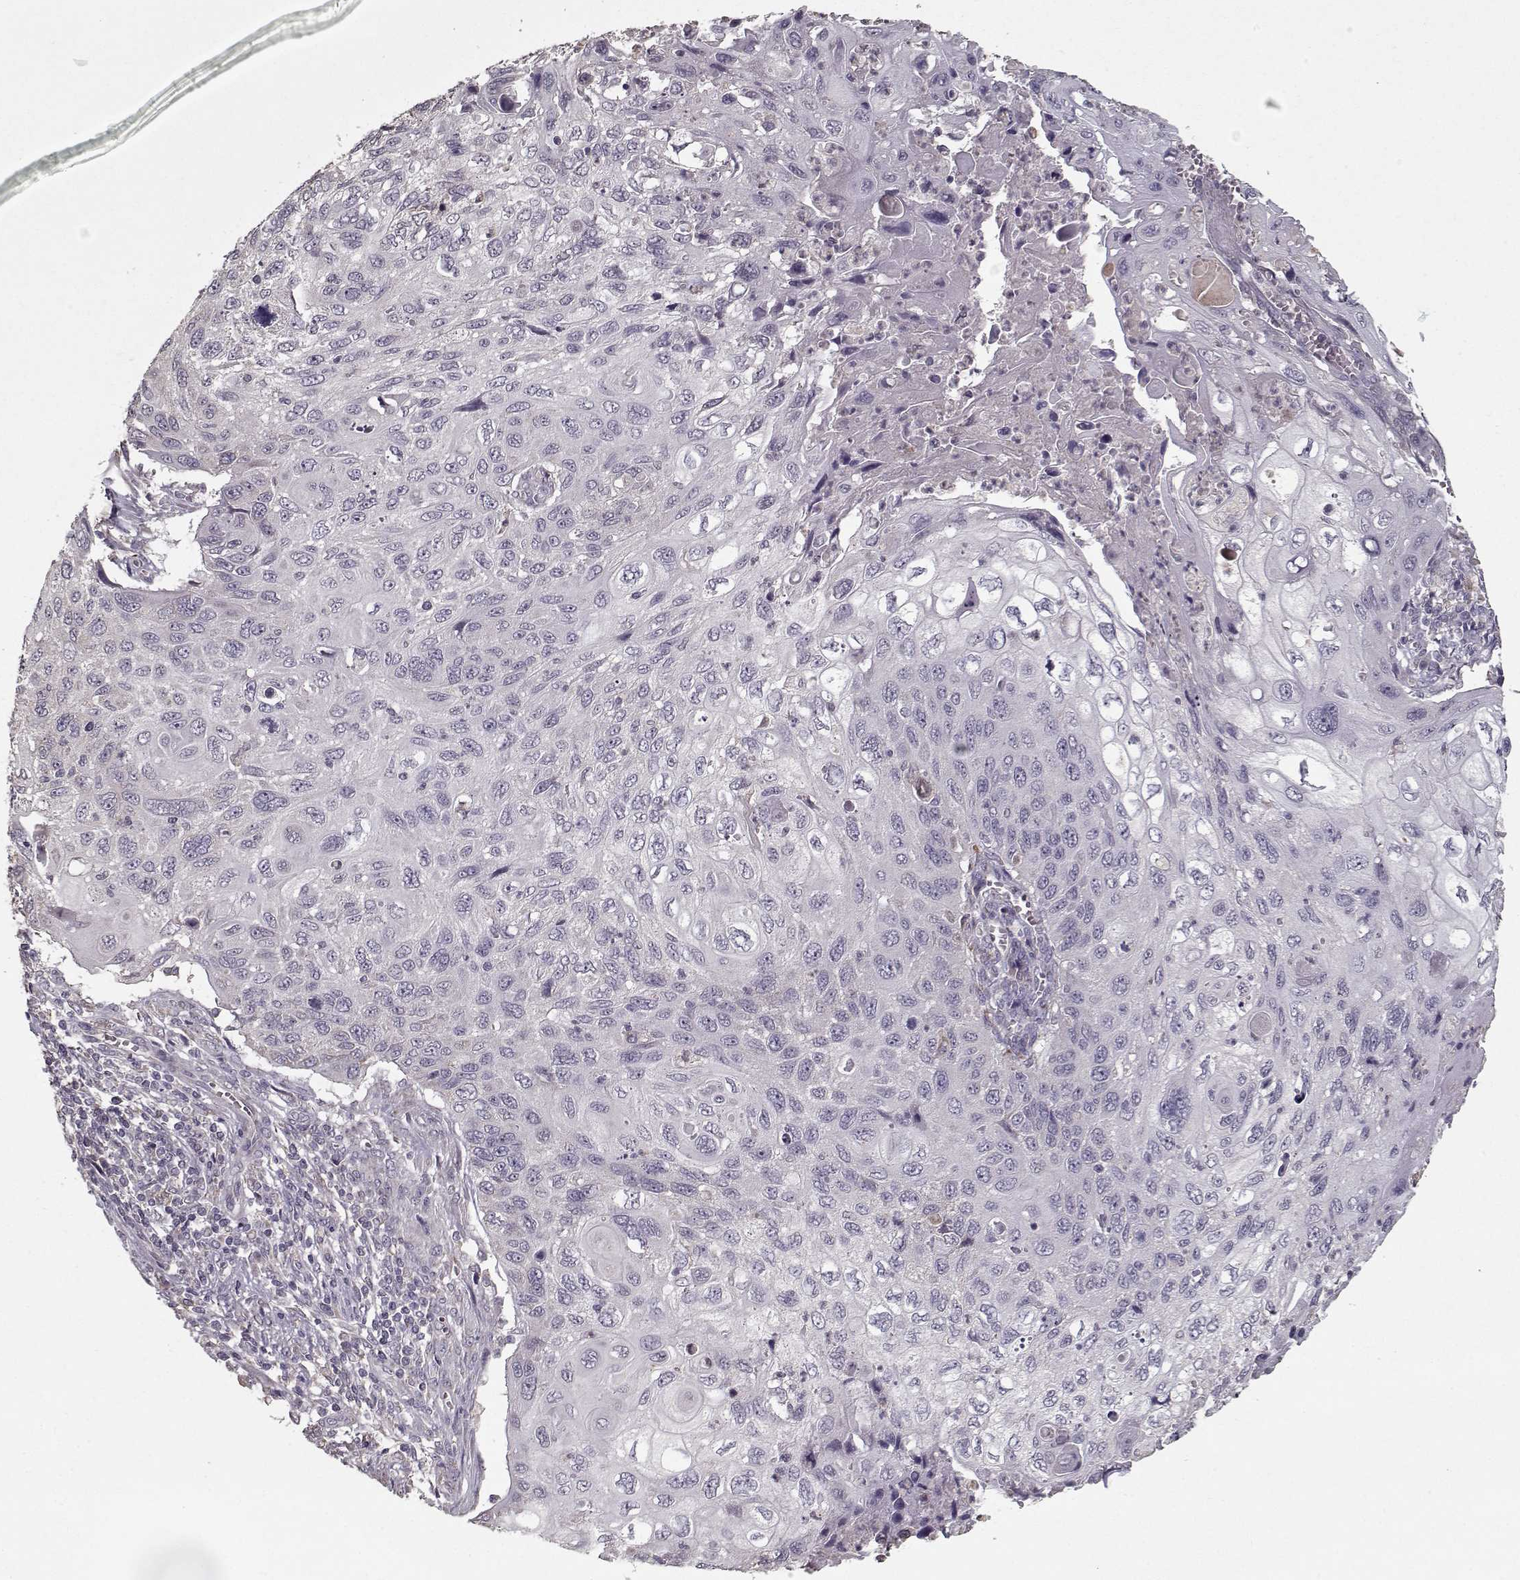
{"staining": {"intensity": "negative", "quantity": "none", "location": "none"}, "tissue": "cervical cancer", "cell_type": "Tumor cells", "image_type": "cancer", "snomed": [{"axis": "morphology", "description": "Squamous cell carcinoma, NOS"}, {"axis": "topography", "description": "Cervix"}], "caption": "Cervical cancer was stained to show a protein in brown. There is no significant expression in tumor cells.", "gene": "LAMA2", "patient": {"sex": "female", "age": 70}}